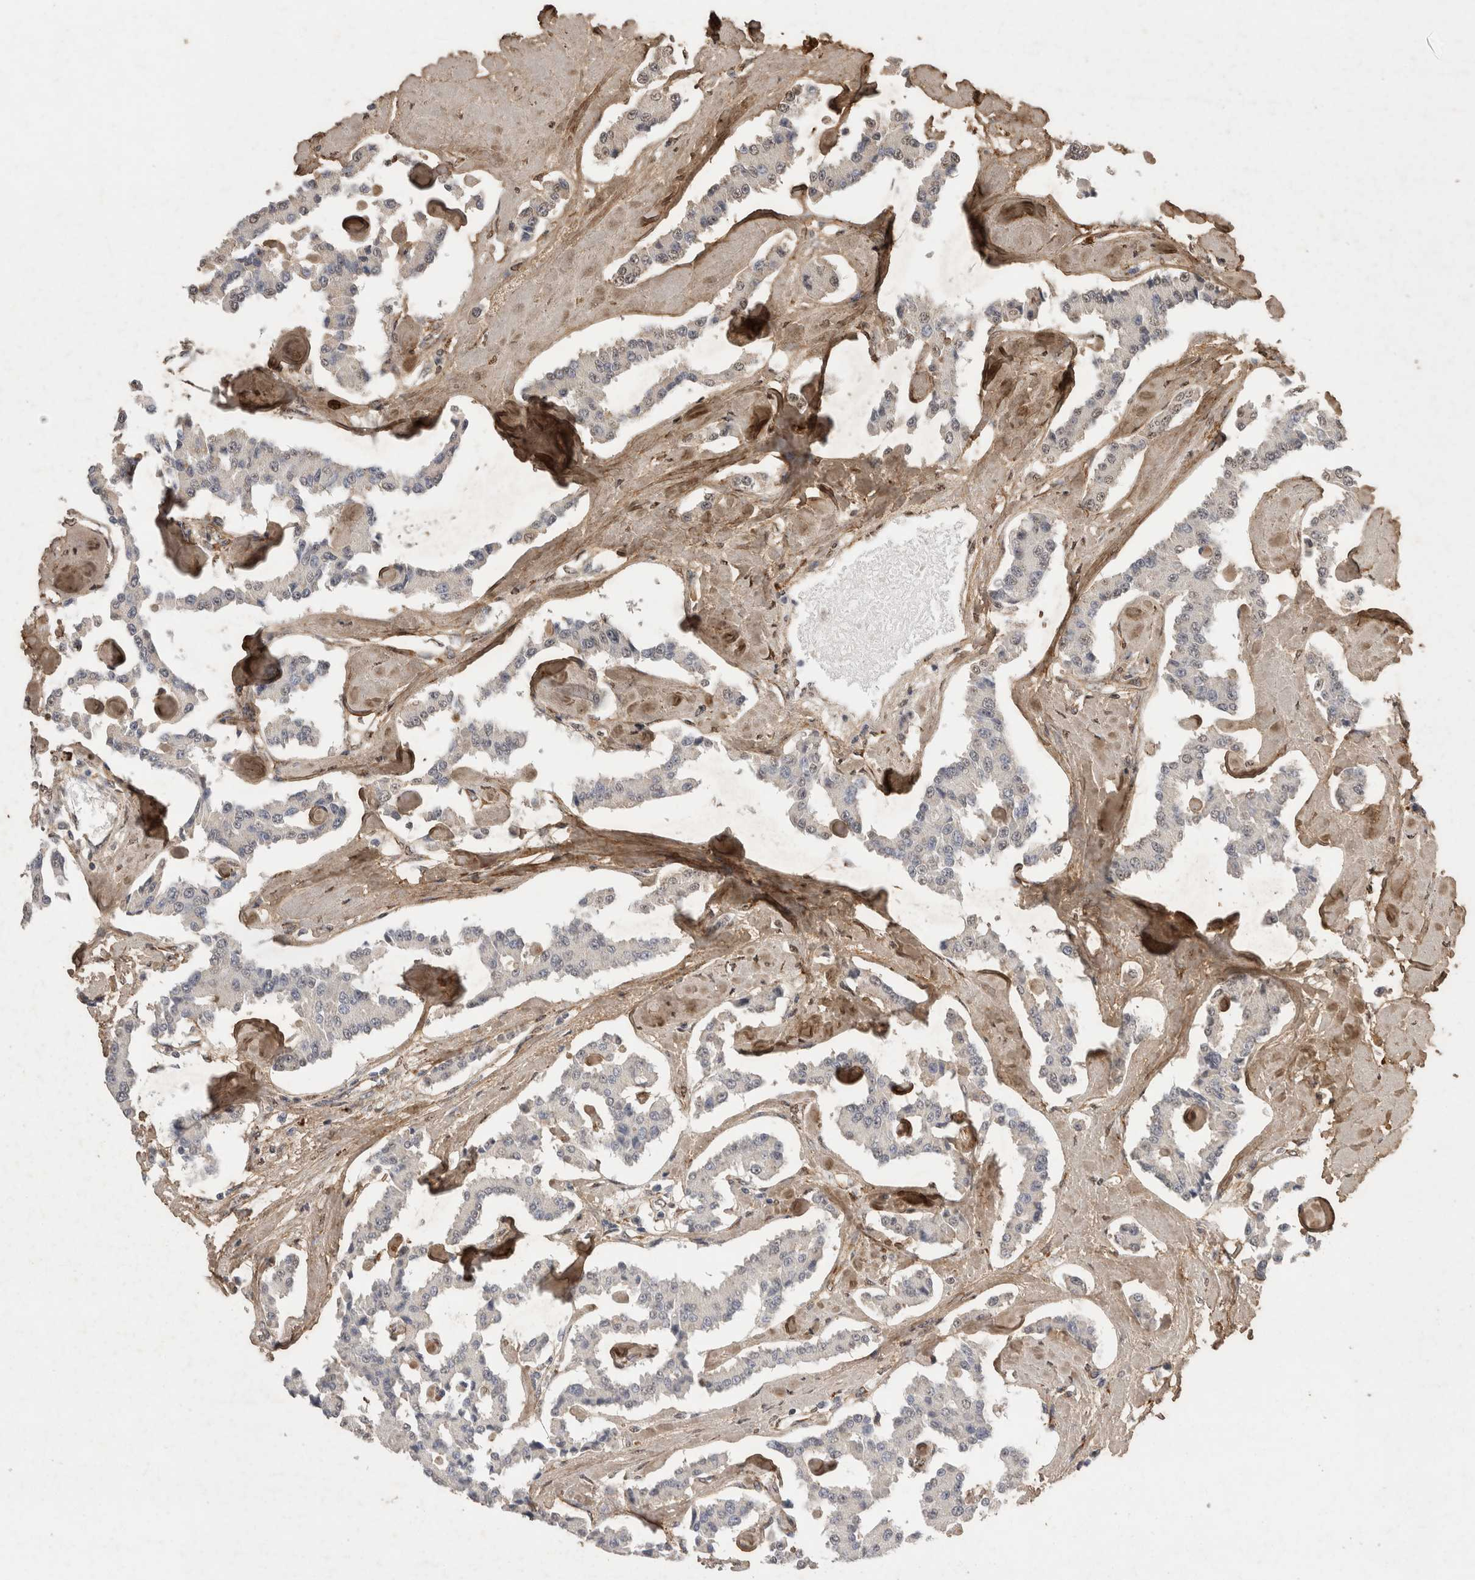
{"staining": {"intensity": "negative", "quantity": "none", "location": "none"}, "tissue": "carcinoid", "cell_type": "Tumor cells", "image_type": "cancer", "snomed": [{"axis": "morphology", "description": "Carcinoid, malignant, NOS"}, {"axis": "topography", "description": "Pancreas"}], "caption": "This is an IHC histopathology image of human malignant carcinoid. There is no expression in tumor cells.", "gene": "C1QTNF5", "patient": {"sex": "male", "age": 41}}